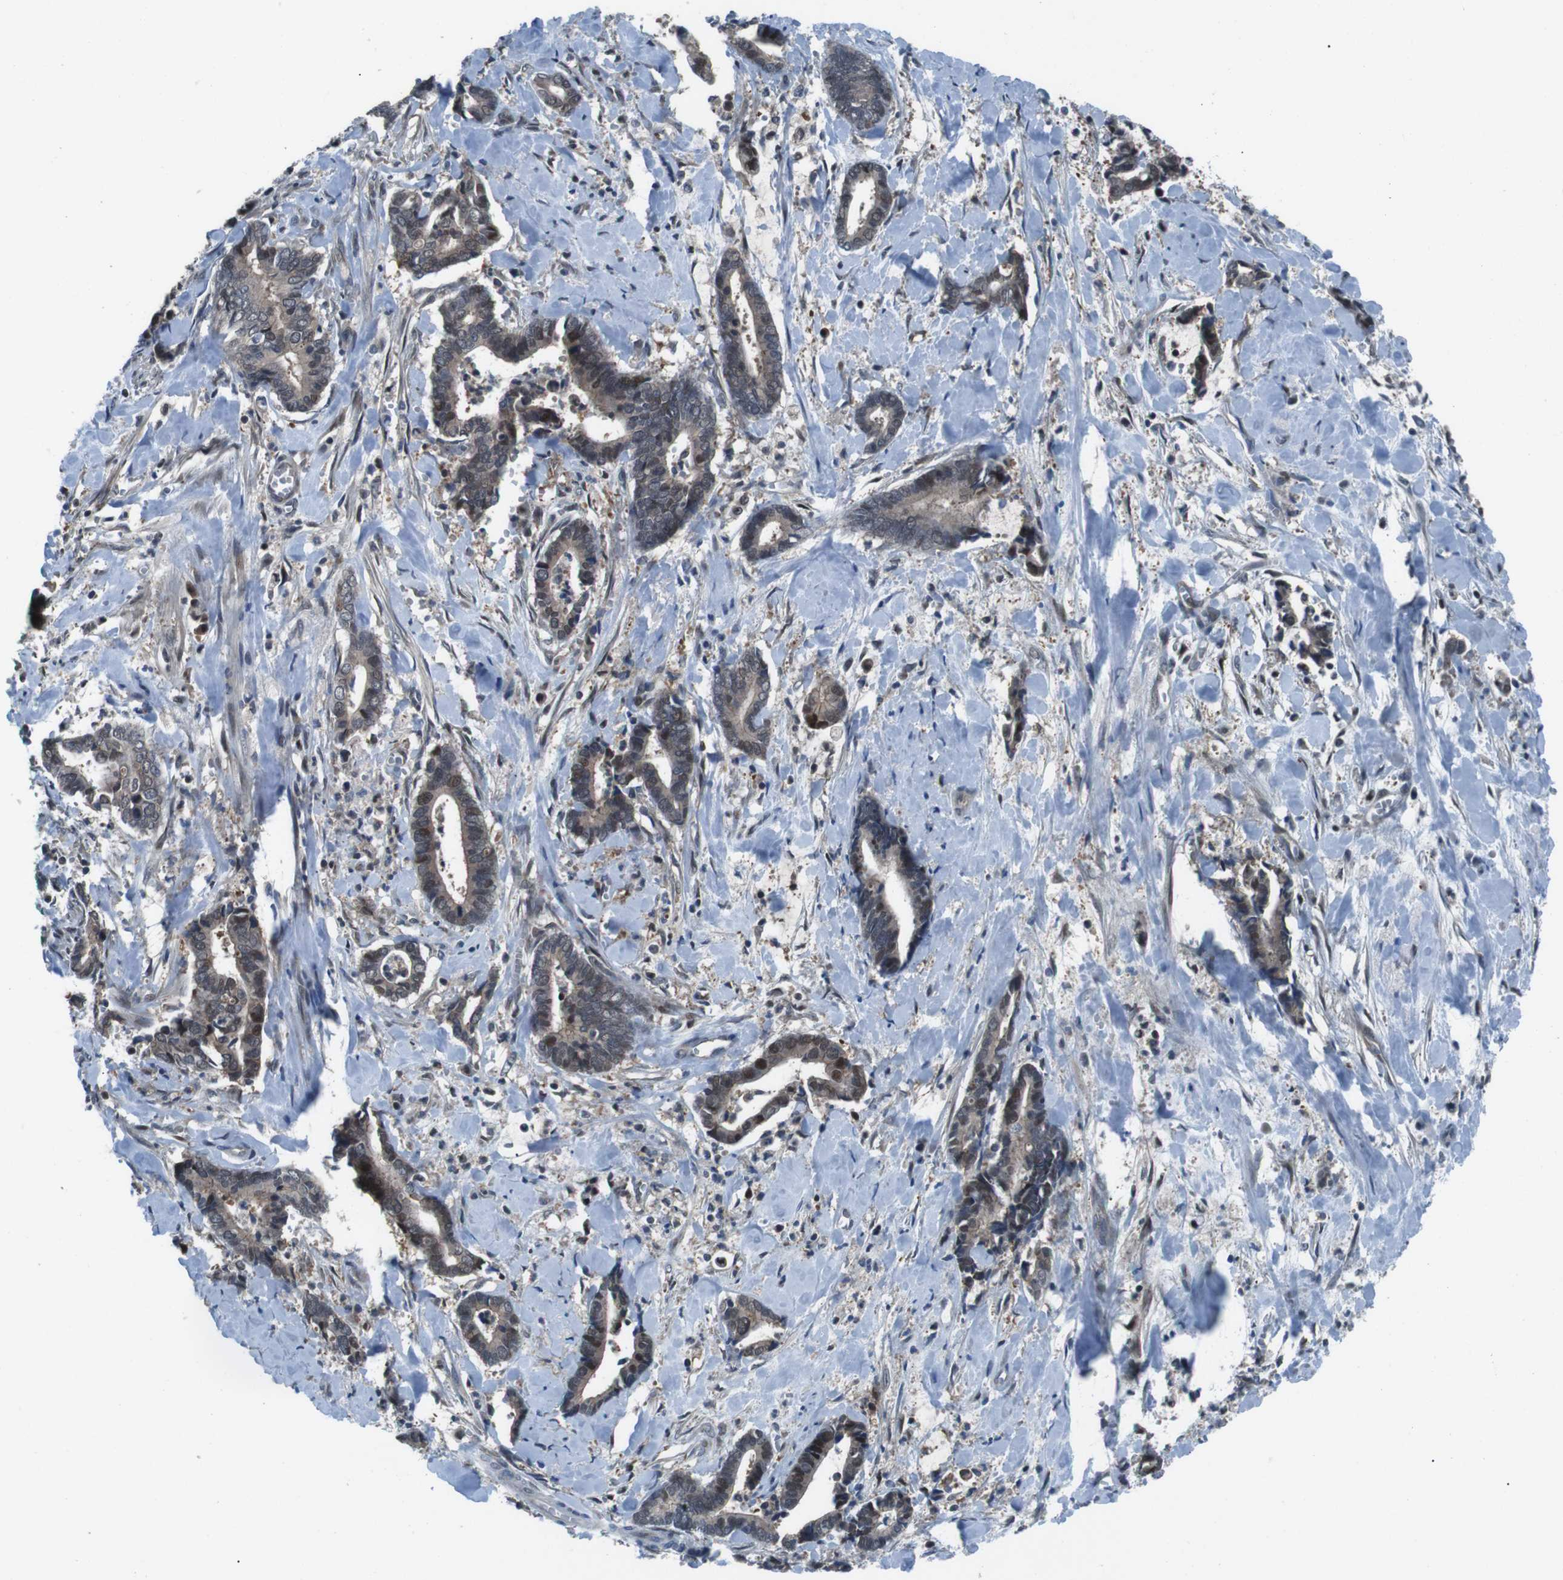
{"staining": {"intensity": "moderate", "quantity": ">75%", "location": "cytoplasmic/membranous,nuclear"}, "tissue": "cervical cancer", "cell_type": "Tumor cells", "image_type": "cancer", "snomed": [{"axis": "morphology", "description": "Adenocarcinoma, NOS"}, {"axis": "topography", "description": "Cervix"}], "caption": "This is a histology image of immunohistochemistry staining of cervical cancer, which shows moderate expression in the cytoplasmic/membranous and nuclear of tumor cells.", "gene": "LRP5", "patient": {"sex": "female", "age": 44}}